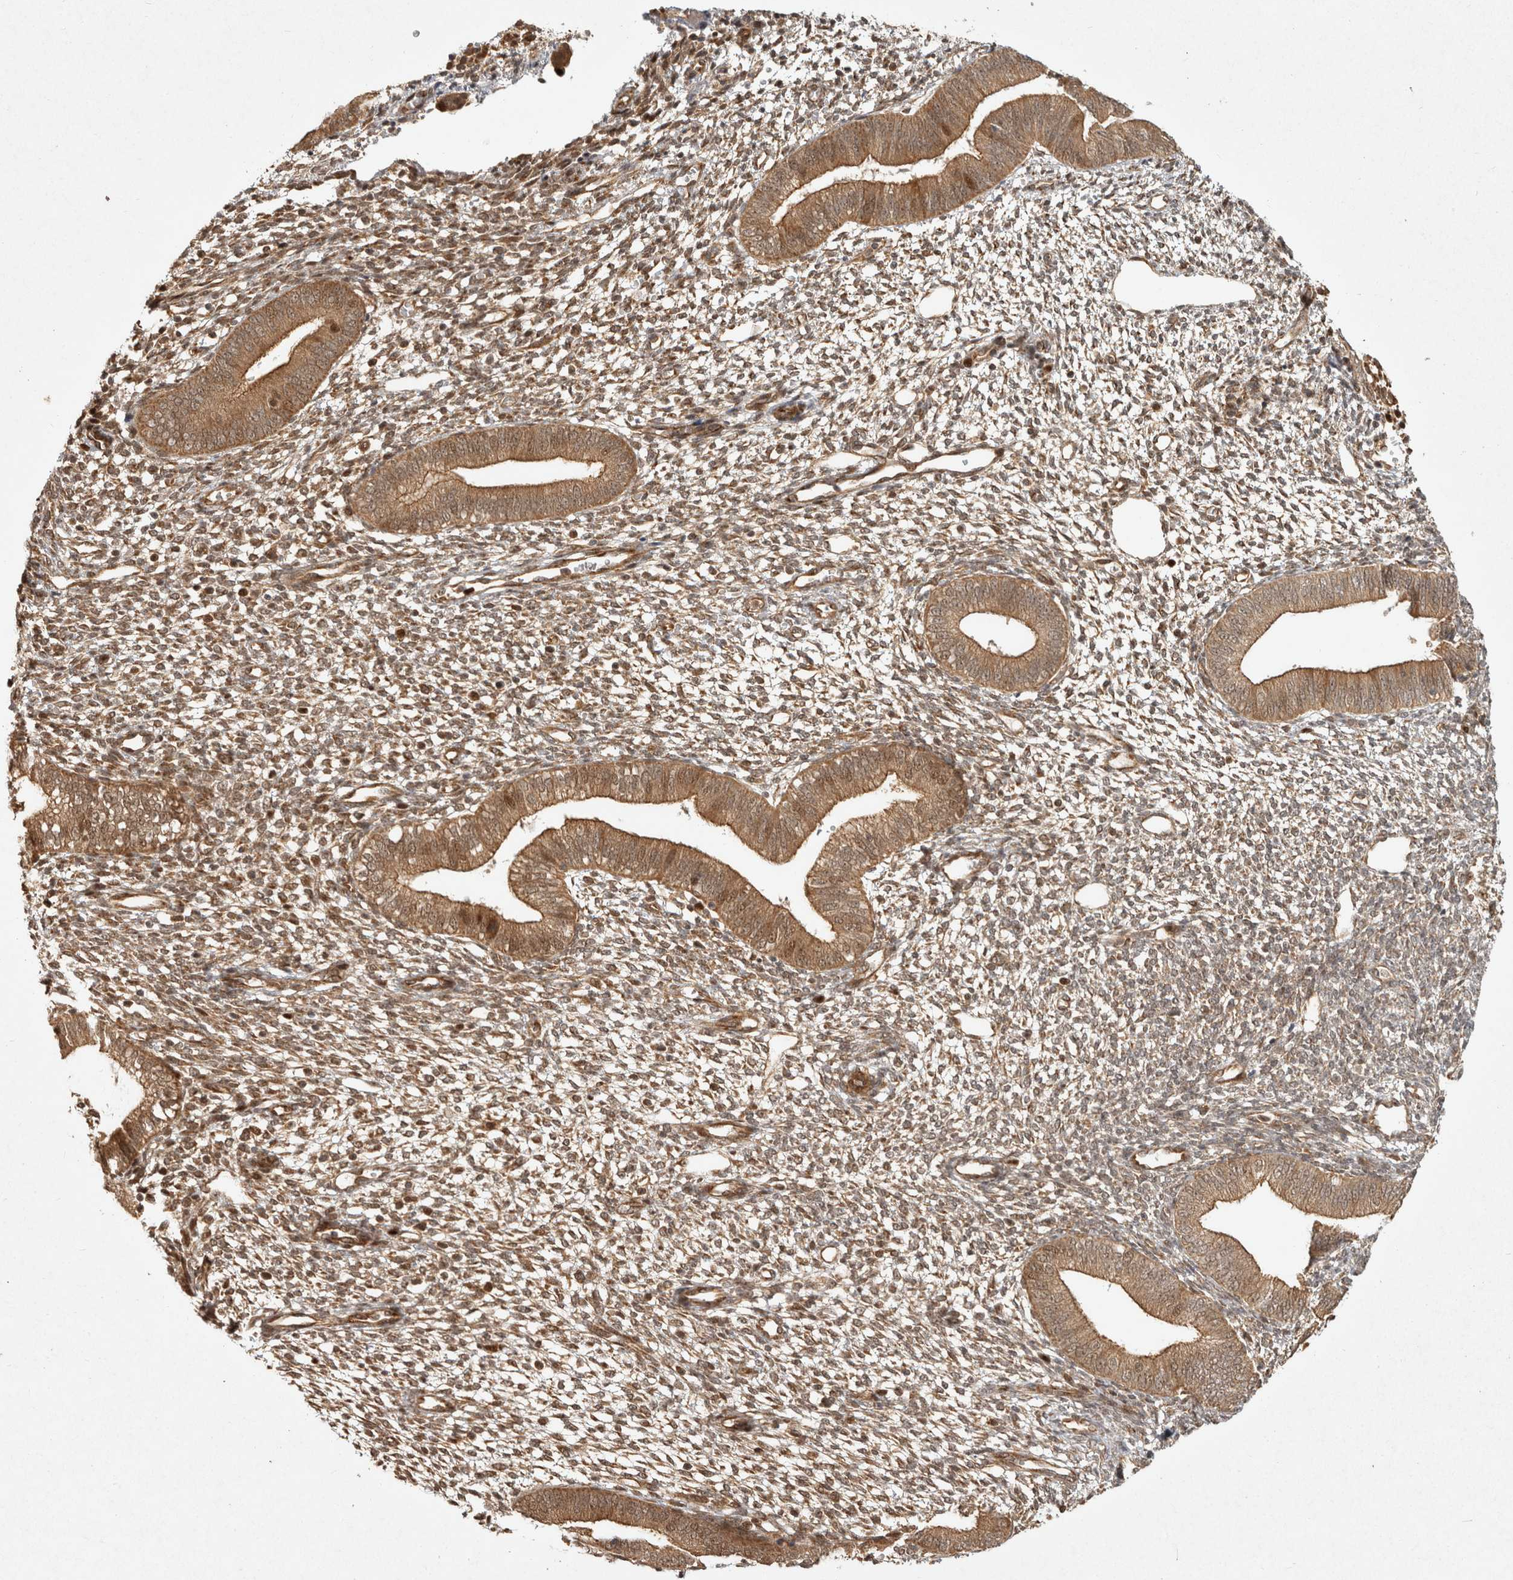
{"staining": {"intensity": "moderate", "quantity": ">75%", "location": "cytoplasmic/membranous"}, "tissue": "endometrium", "cell_type": "Cells in endometrial stroma", "image_type": "normal", "snomed": [{"axis": "morphology", "description": "Normal tissue, NOS"}, {"axis": "topography", "description": "Endometrium"}], "caption": "Protein analysis of benign endometrium demonstrates moderate cytoplasmic/membranous positivity in about >75% of cells in endometrial stroma. Nuclei are stained in blue.", "gene": "CAMSAP2", "patient": {"sex": "female", "age": 46}}